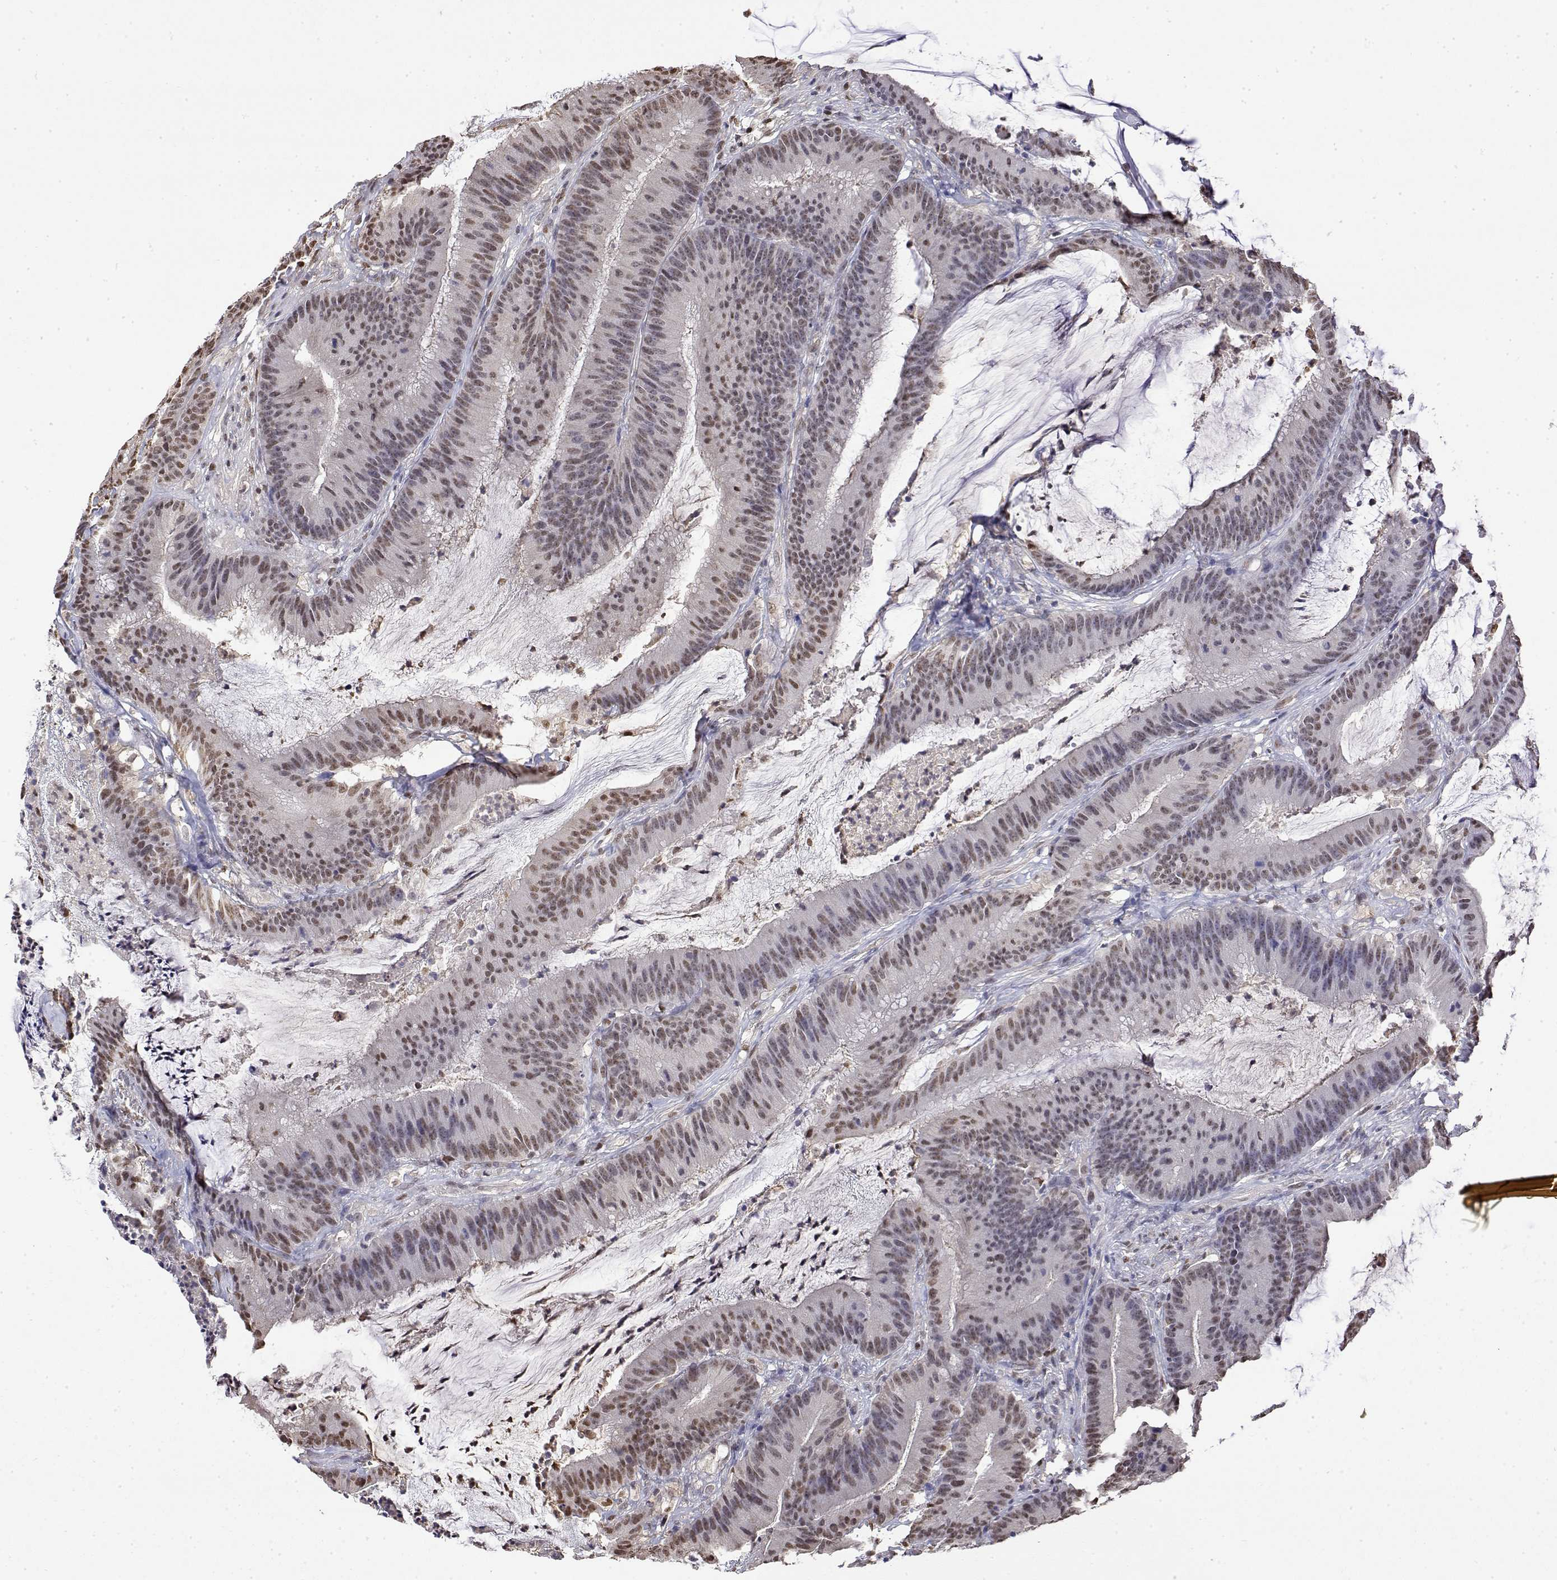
{"staining": {"intensity": "weak", "quantity": ">75%", "location": "nuclear"}, "tissue": "colorectal cancer", "cell_type": "Tumor cells", "image_type": "cancer", "snomed": [{"axis": "morphology", "description": "Adenocarcinoma, NOS"}, {"axis": "topography", "description": "Colon"}], "caption": "About >75% of tumor cells in human colorectal cancer (adenocarcinoma) exhibit weak nuclear protein expression as visualized by brown immunohistochemical staining.", "gene": "TPI1", "patient": {"sex": "female", "age": 78}}